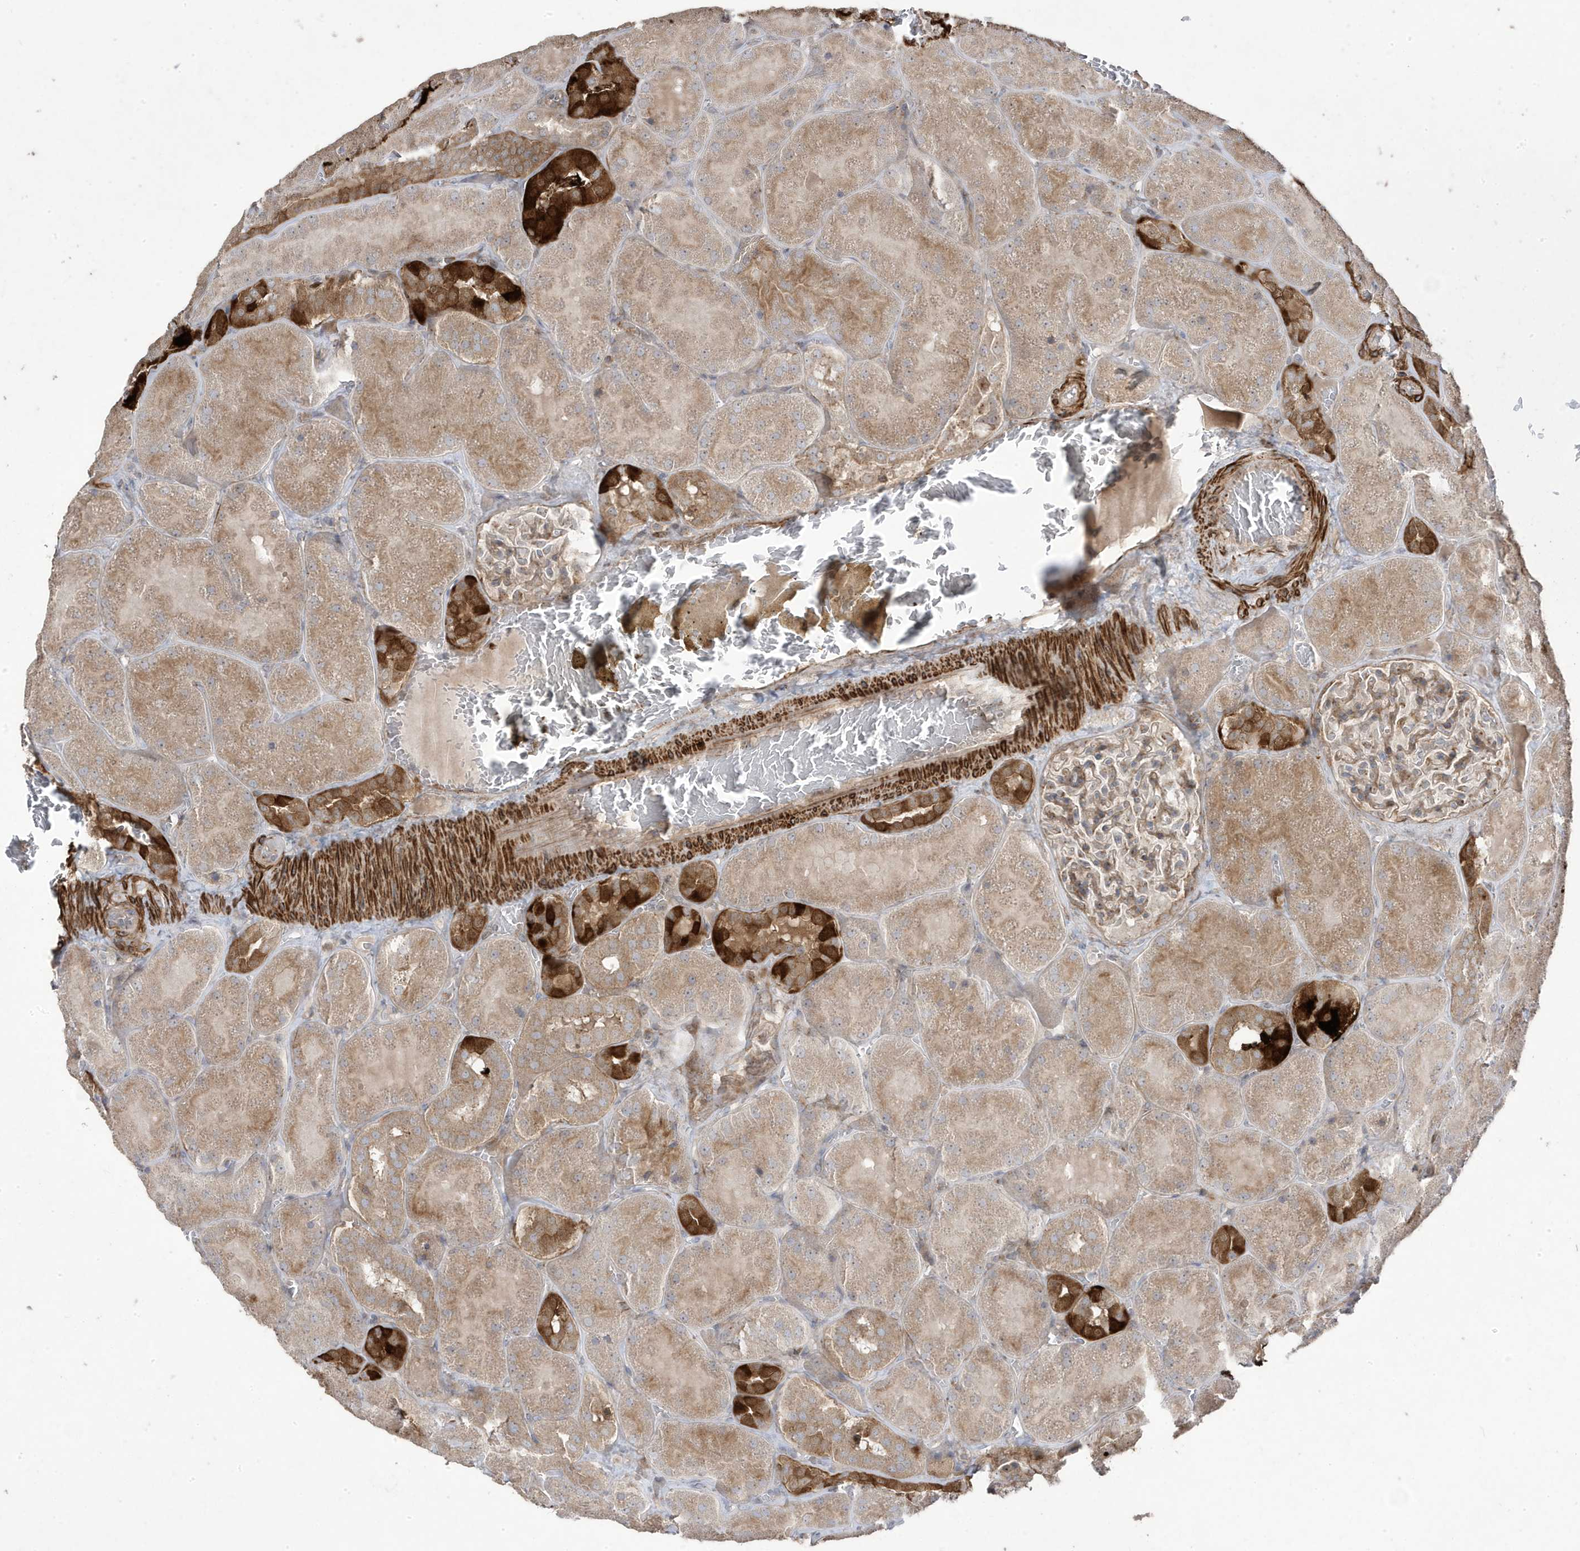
{"staining": {"intensity": "weak", "quantity": "25%-75%", "location": "cytoplasmic/membranous"}, "tissue": "kidney", "cell_type": "Cells in glomeruli", "image_type": "normal", "snomed": [{"axis": "morphology", "description": "Normal tissue, NOS"}, {"axis": "topography", "description": "Kidney"}], "caption": "Kidney stained with DAB (3,3'-diaminobenzidine) IHC reveals low levels of weak cytoplasmic/membranous positivity in approximately 25%-75% of cells in glomeruli. (Stains: DAB in brown, nuclei in blue, Microscopy: brightfield microscopy at high magnification).", "gene": "CETN3", "patient": {"sex": "male", "age": 28}}